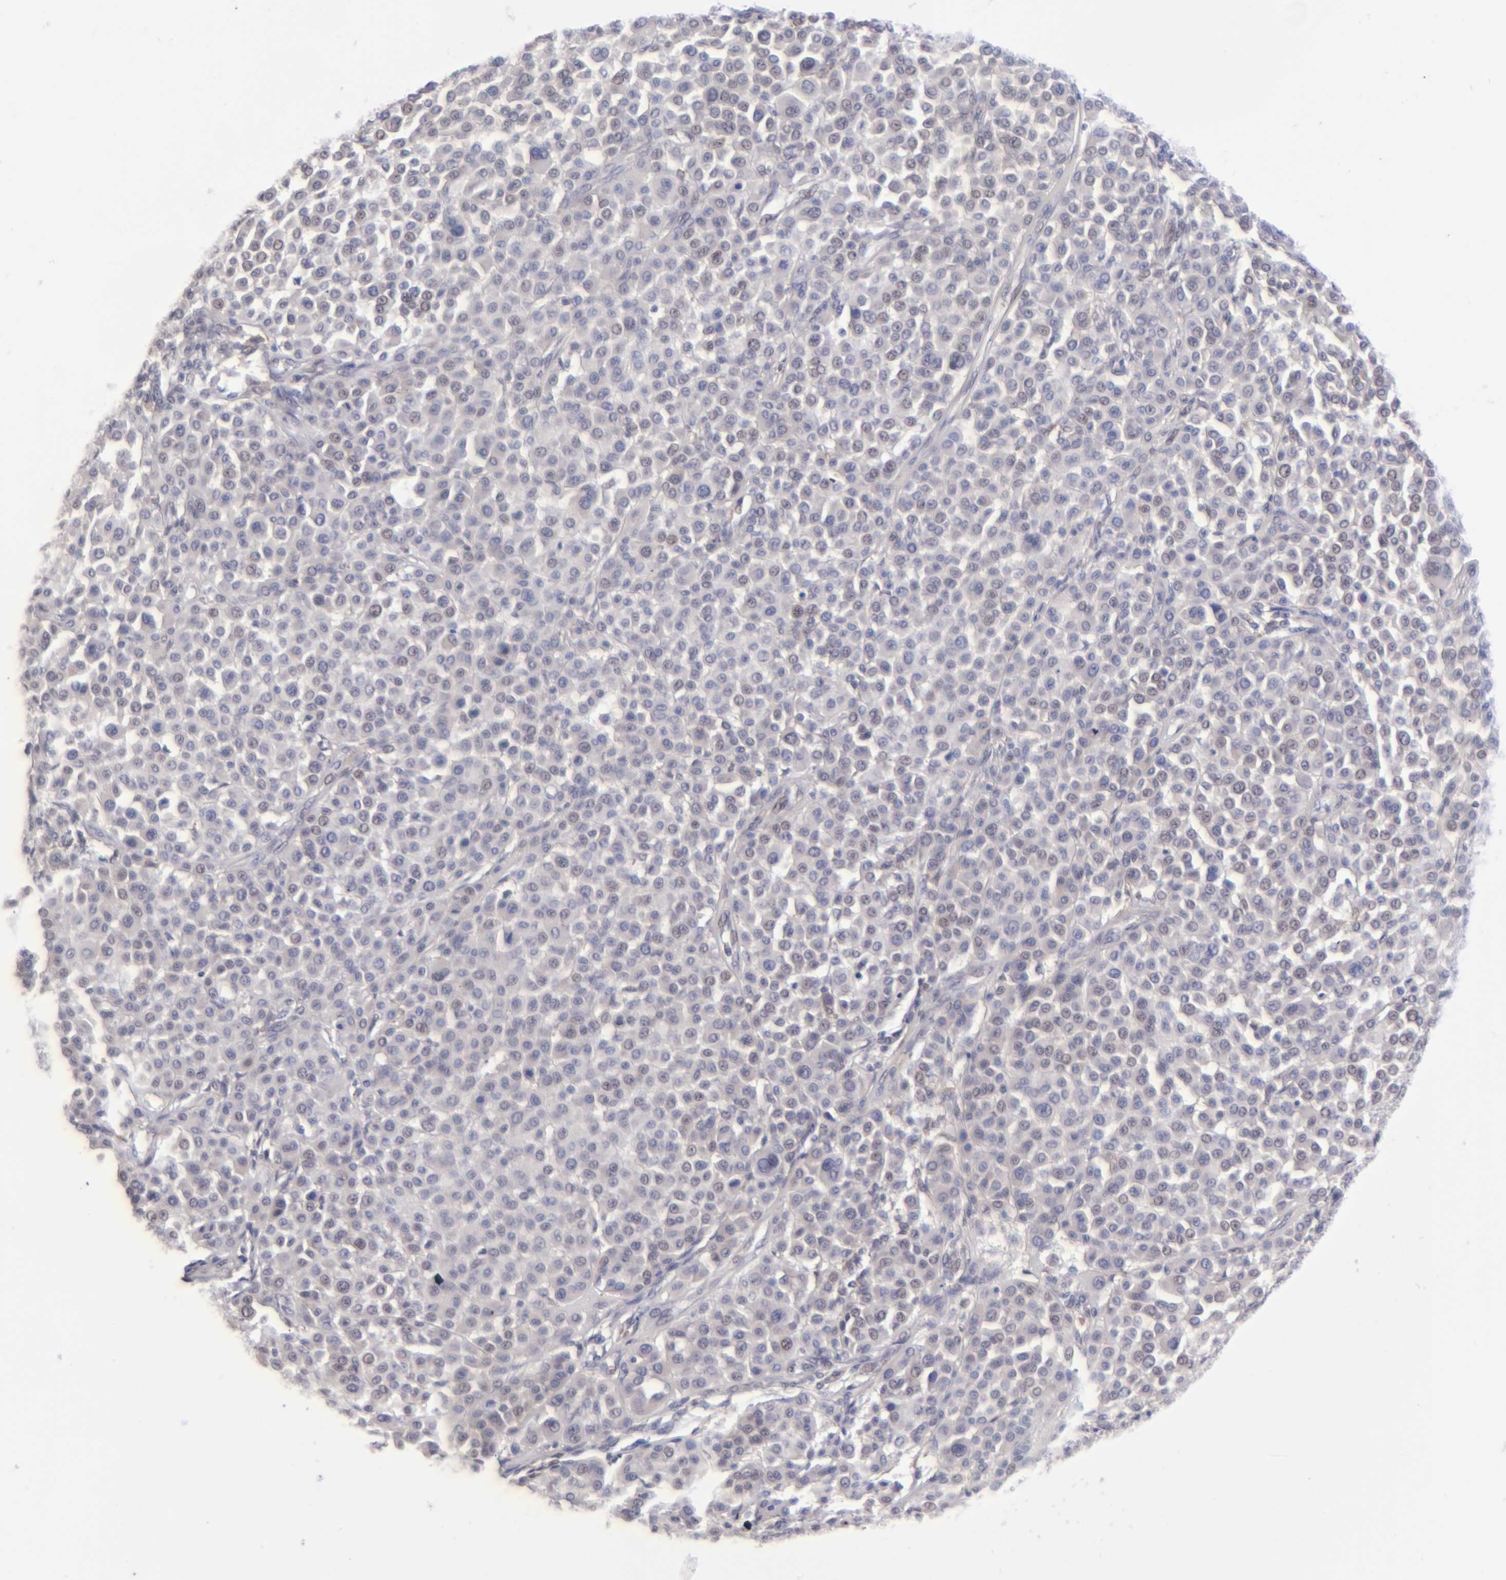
{"staining": {"intensity": "weak", "quantity": "<25%", "location": "cytoplasmic/membranous,nuclear"}, "tissue": "melanoma", "cell_type": "Tumor cells", "image_type": "cancer", "snomed": [{"axis": "morphology", "description": "Malignant melanoma, Metastatic site"}, {"axis": "topography", "description": "Soft tissue"}], "caption": "Malignant melanoma (metastatic site) stained for a protein using immunohistochemistry demonstrates no staining tumor cells.", "gene": "MGAM", "patient": {"sex": "male", "age": 41}}